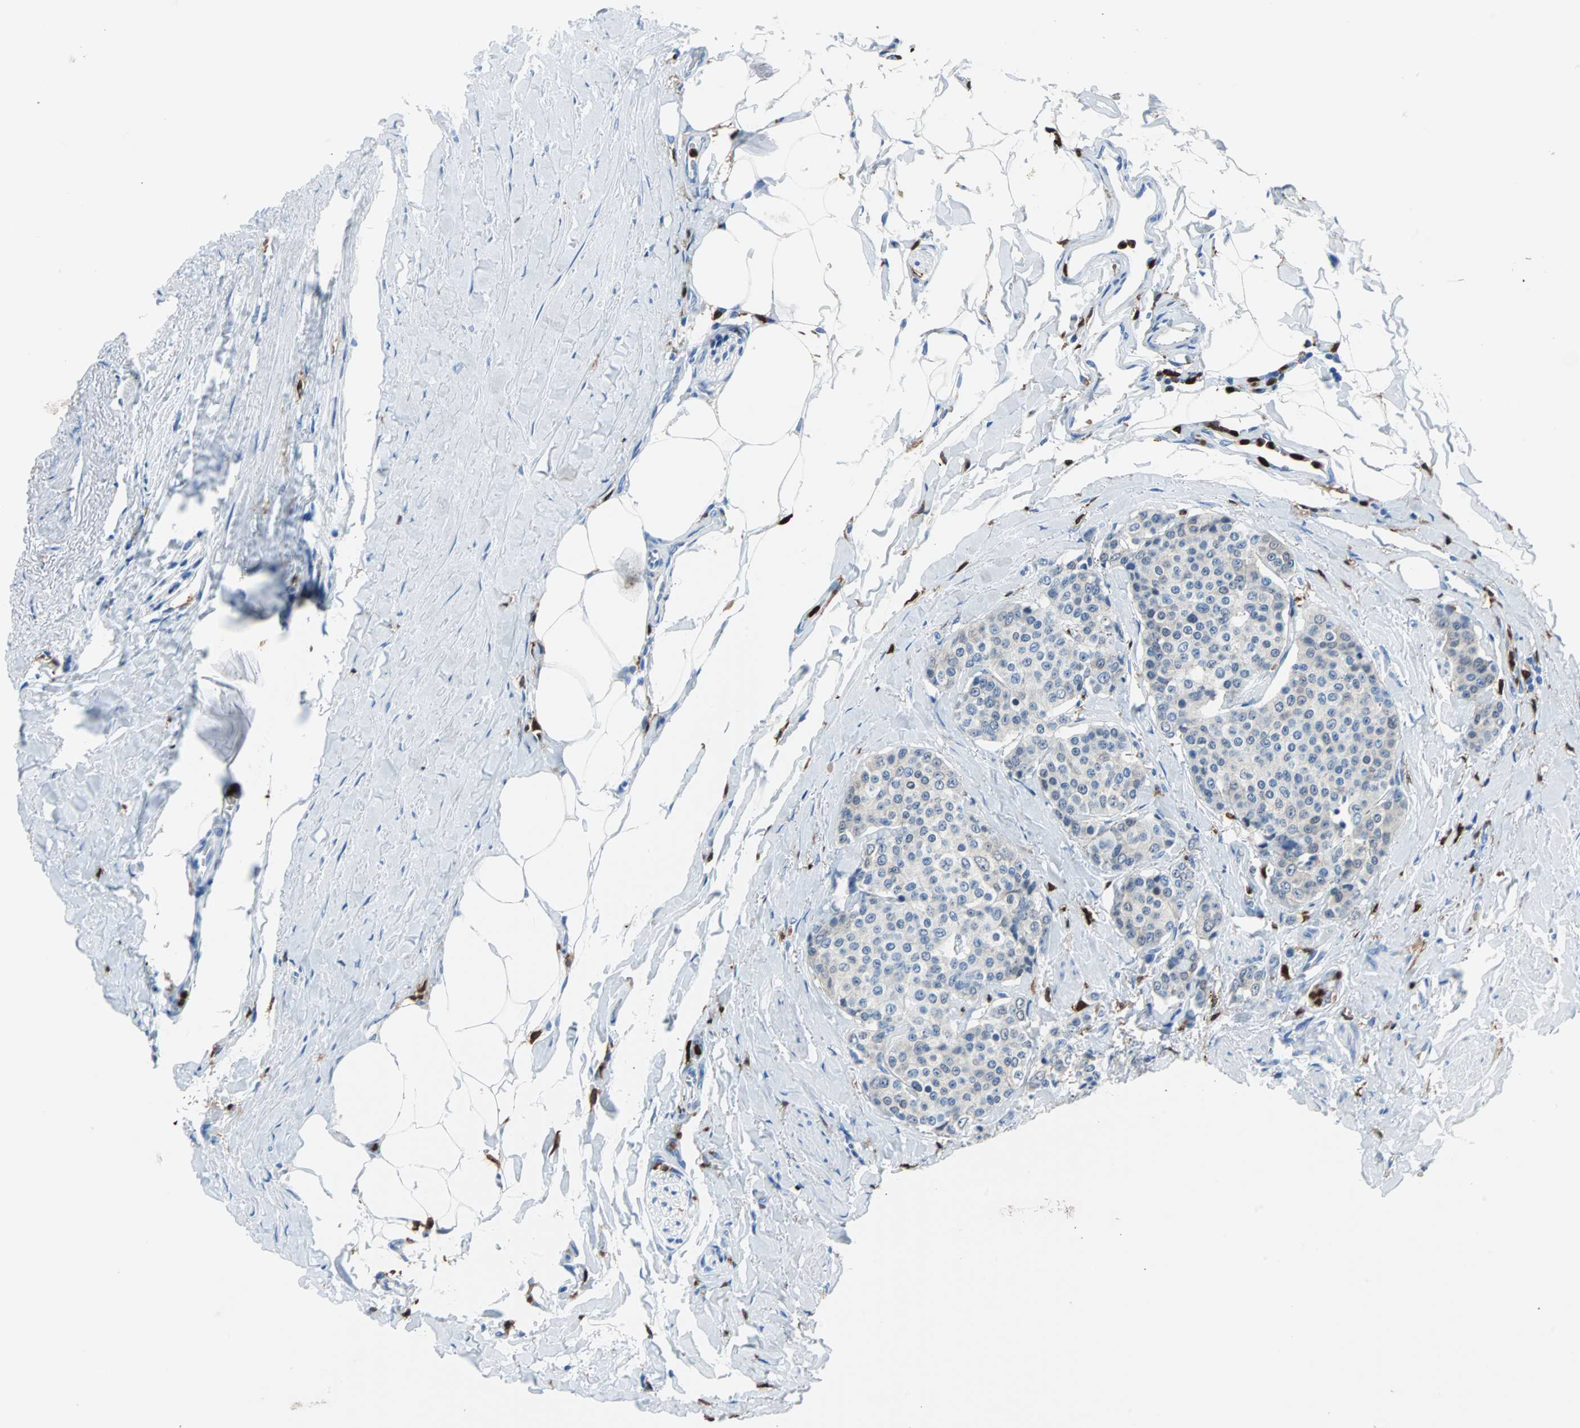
{"staining": {"intensity": "negative", "quantity": "none", "location": "none"}, "tissue": "carcinoid", "cell_type": "Tumor cells", "image_type": "cancer", "snomed": [{"axis": "morphology", "description": "Carcinoid, malignant, NOS"}, {"axis": "topography", "description": "Colon"}], "caption": "This photomicrograph is of carcinoid stained with immunohistochemistry to label a protein in brown with the nuclei are counter-stained blue. There is no staining in tumor cells. The staining is performed using DAB (3,3'-diaminobenzidine) brown chromogen with nuclei counter-stained in using hematoxylin.", "gene": "SYK", "patient": {"sex": "female", "age": 61}}